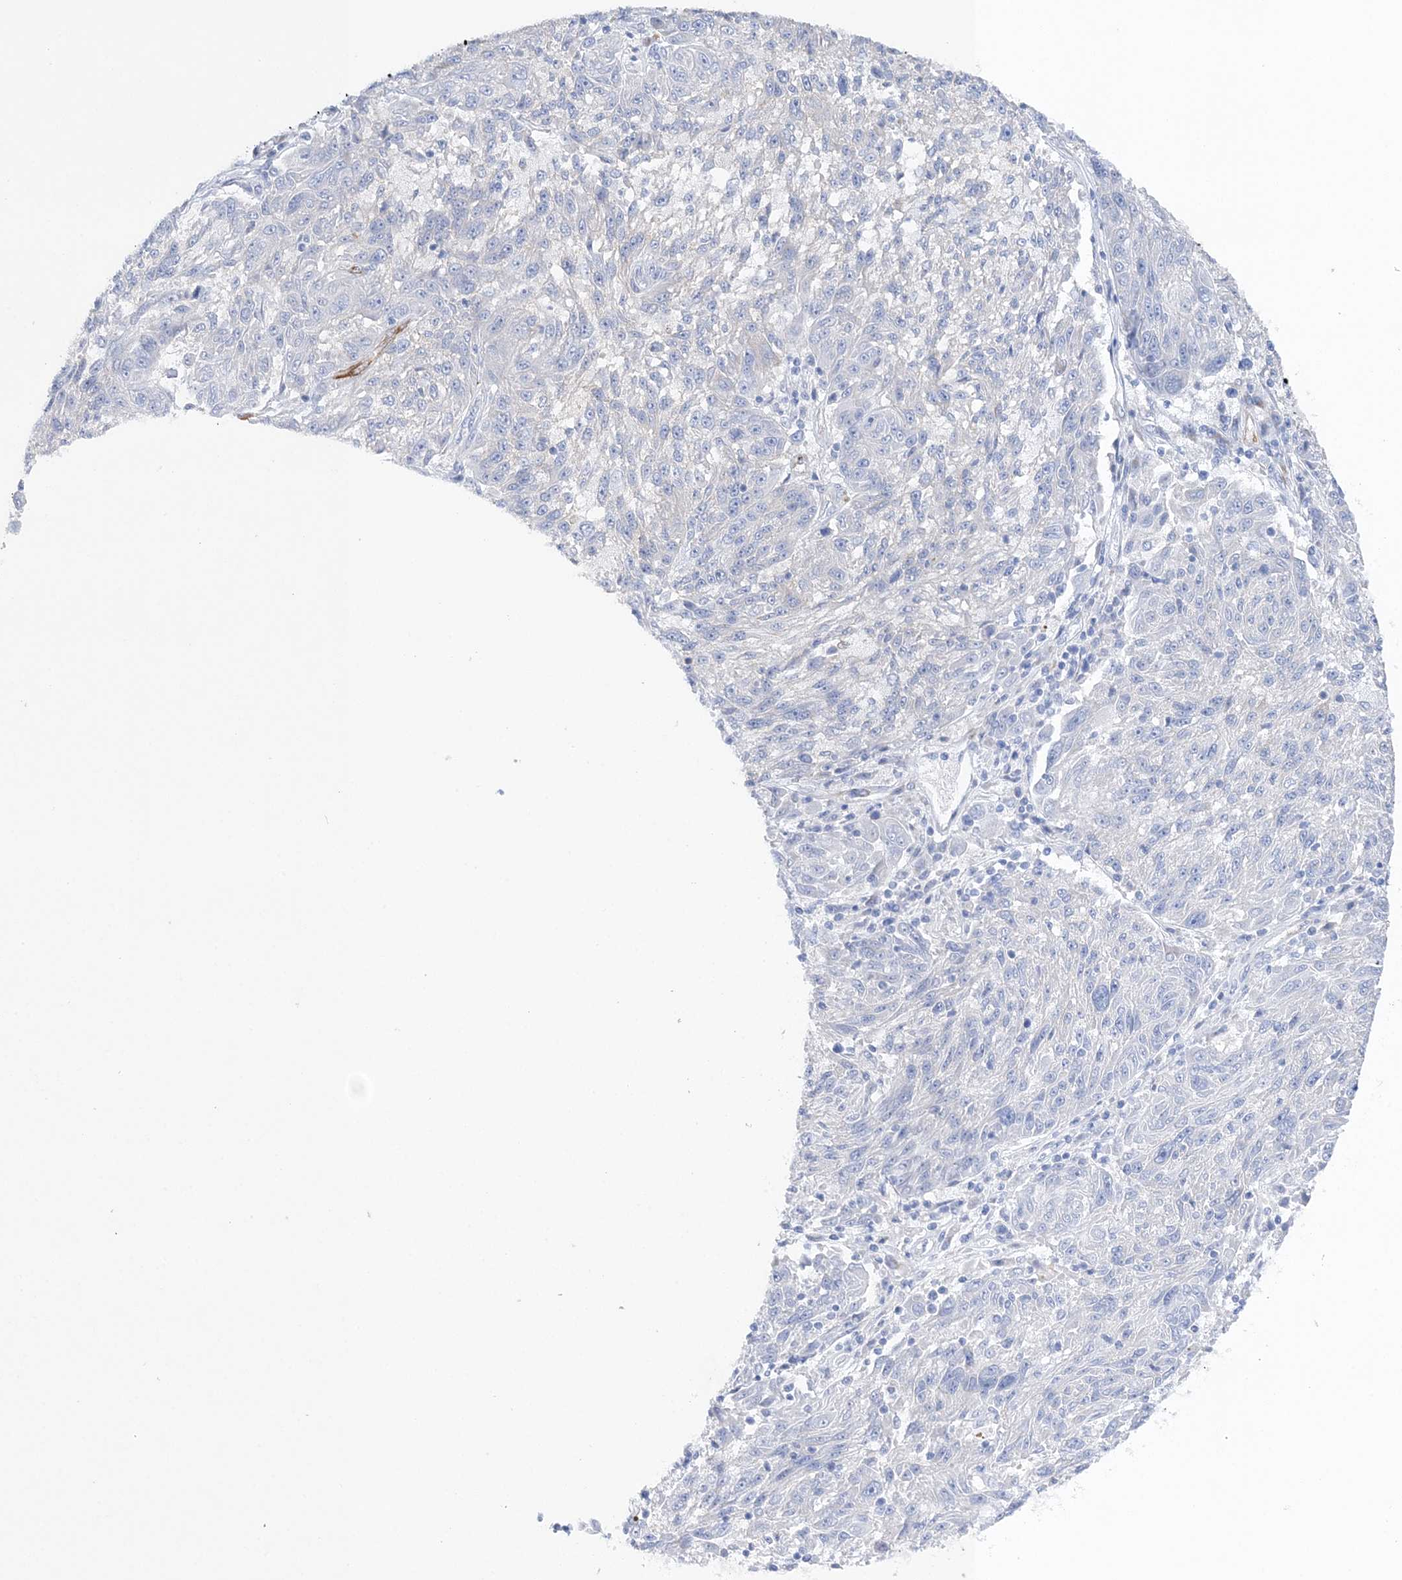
{"staining": {"intensity": "negative", "quantity": "none", "location": "none"}, "tissue": "melanoma", "cell_type": "Tumor cells", "image_type": "cancer", "snomed": [{"axis": "morphology", "description": "Malignant melanoma, NOS"}, {"axis": "topography", "description": "Skin"}], "caption": "IHC photomicrograph of neoplastic tissue: human malignant melanoma stained with DAB (3,3'-diaminobenzidine) reveals no significant protein positivity in tumor cells.", "gene": "SLC5A6", "patient": {"sex": "male", "age": 53}}